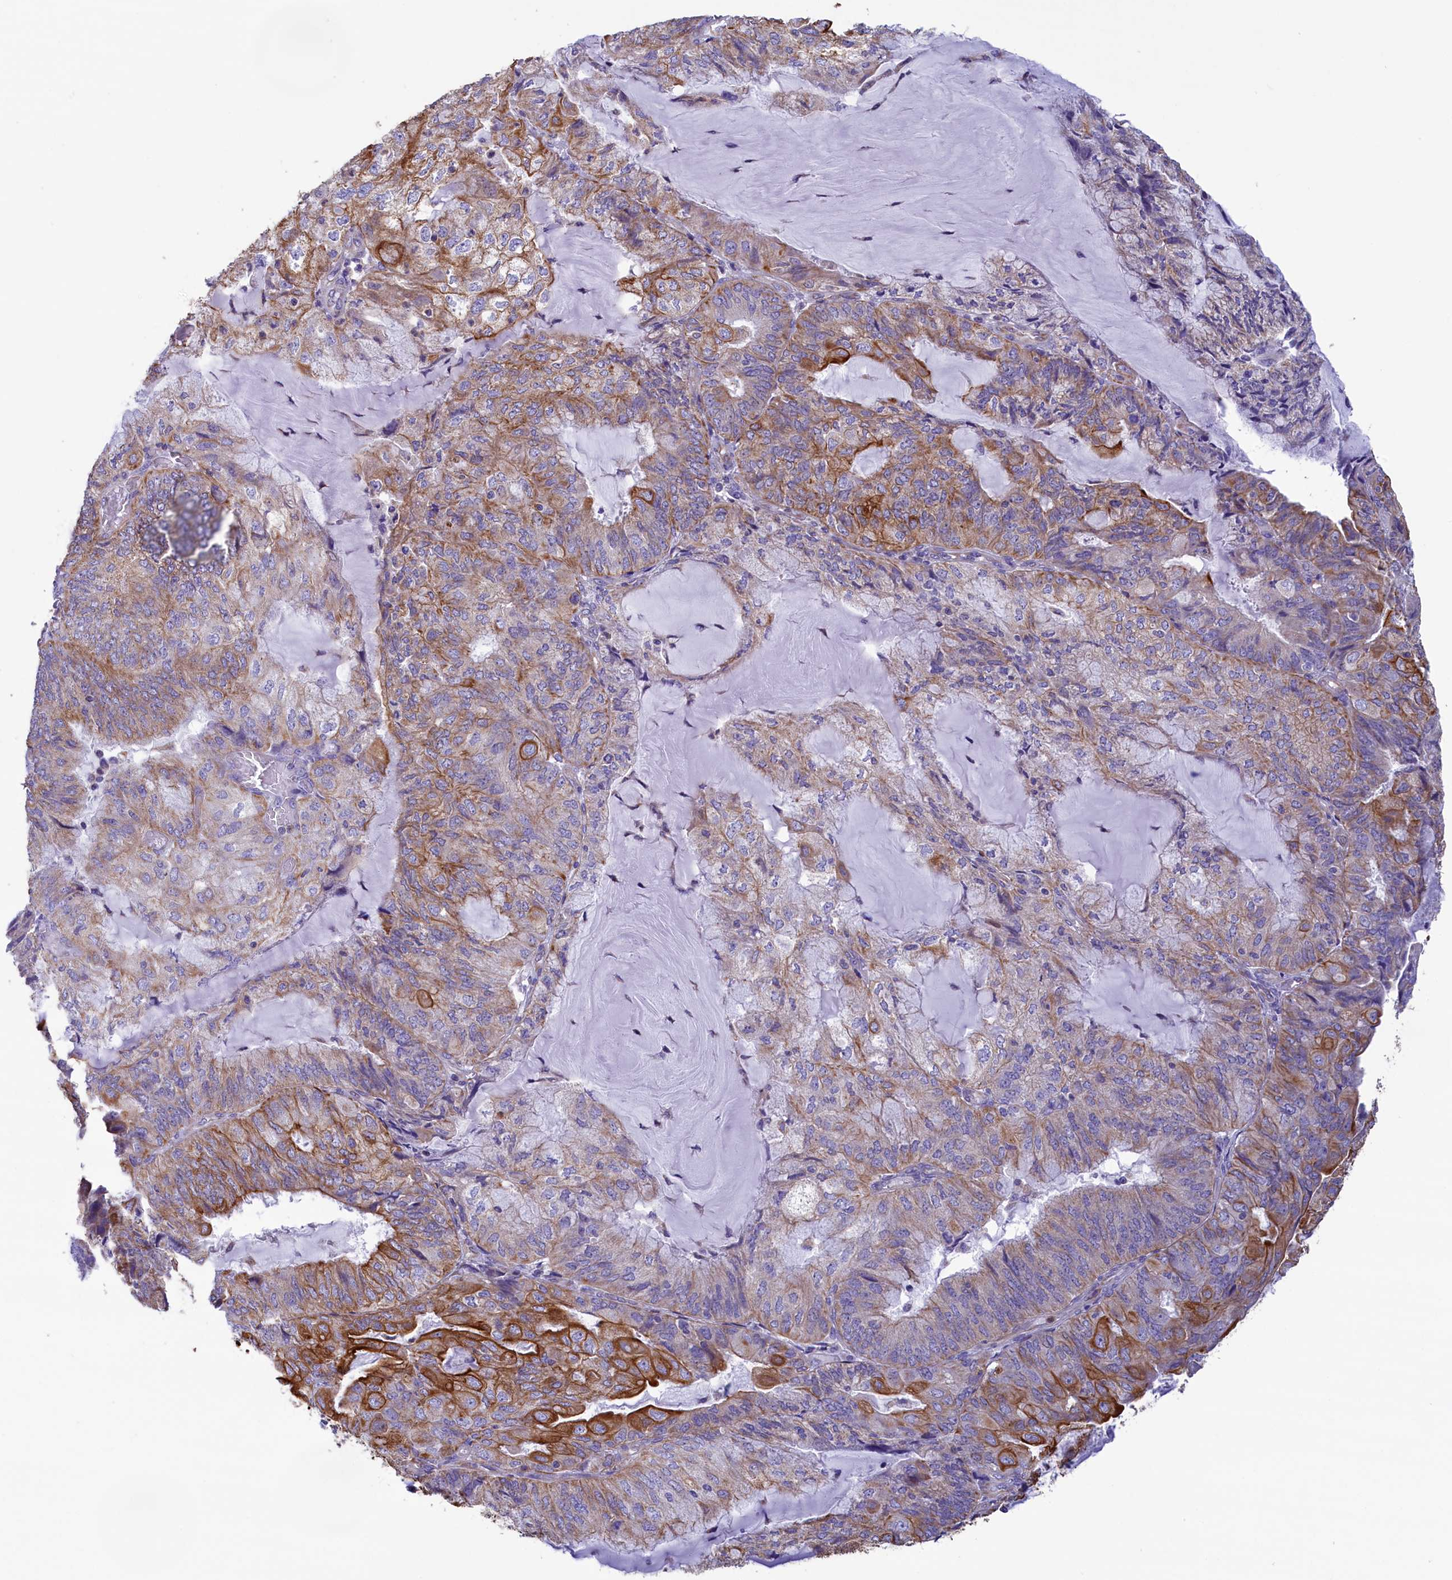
{"staining": {"intensity": "moderate", "quantity": "25%-75%", "location": "cytoplasmic/membranous"}, "tissue": "endometrial cancer", "cell_type": "Tumor cells", "image_type": "cancer", "snomed": [{"axis": "morphology", "description": "Adenocarcinoma, NOS"}, {"axis": "topography", "description": "Endometrium"}], "caption": "This is a micrograph of immunohistochemistry staining of endometrial cancer, which shows moderate expression in the cytoplasmic/membranous of tumor cells.", "gene": "GATB", "patient": {"sex": "female", "age": 81}}